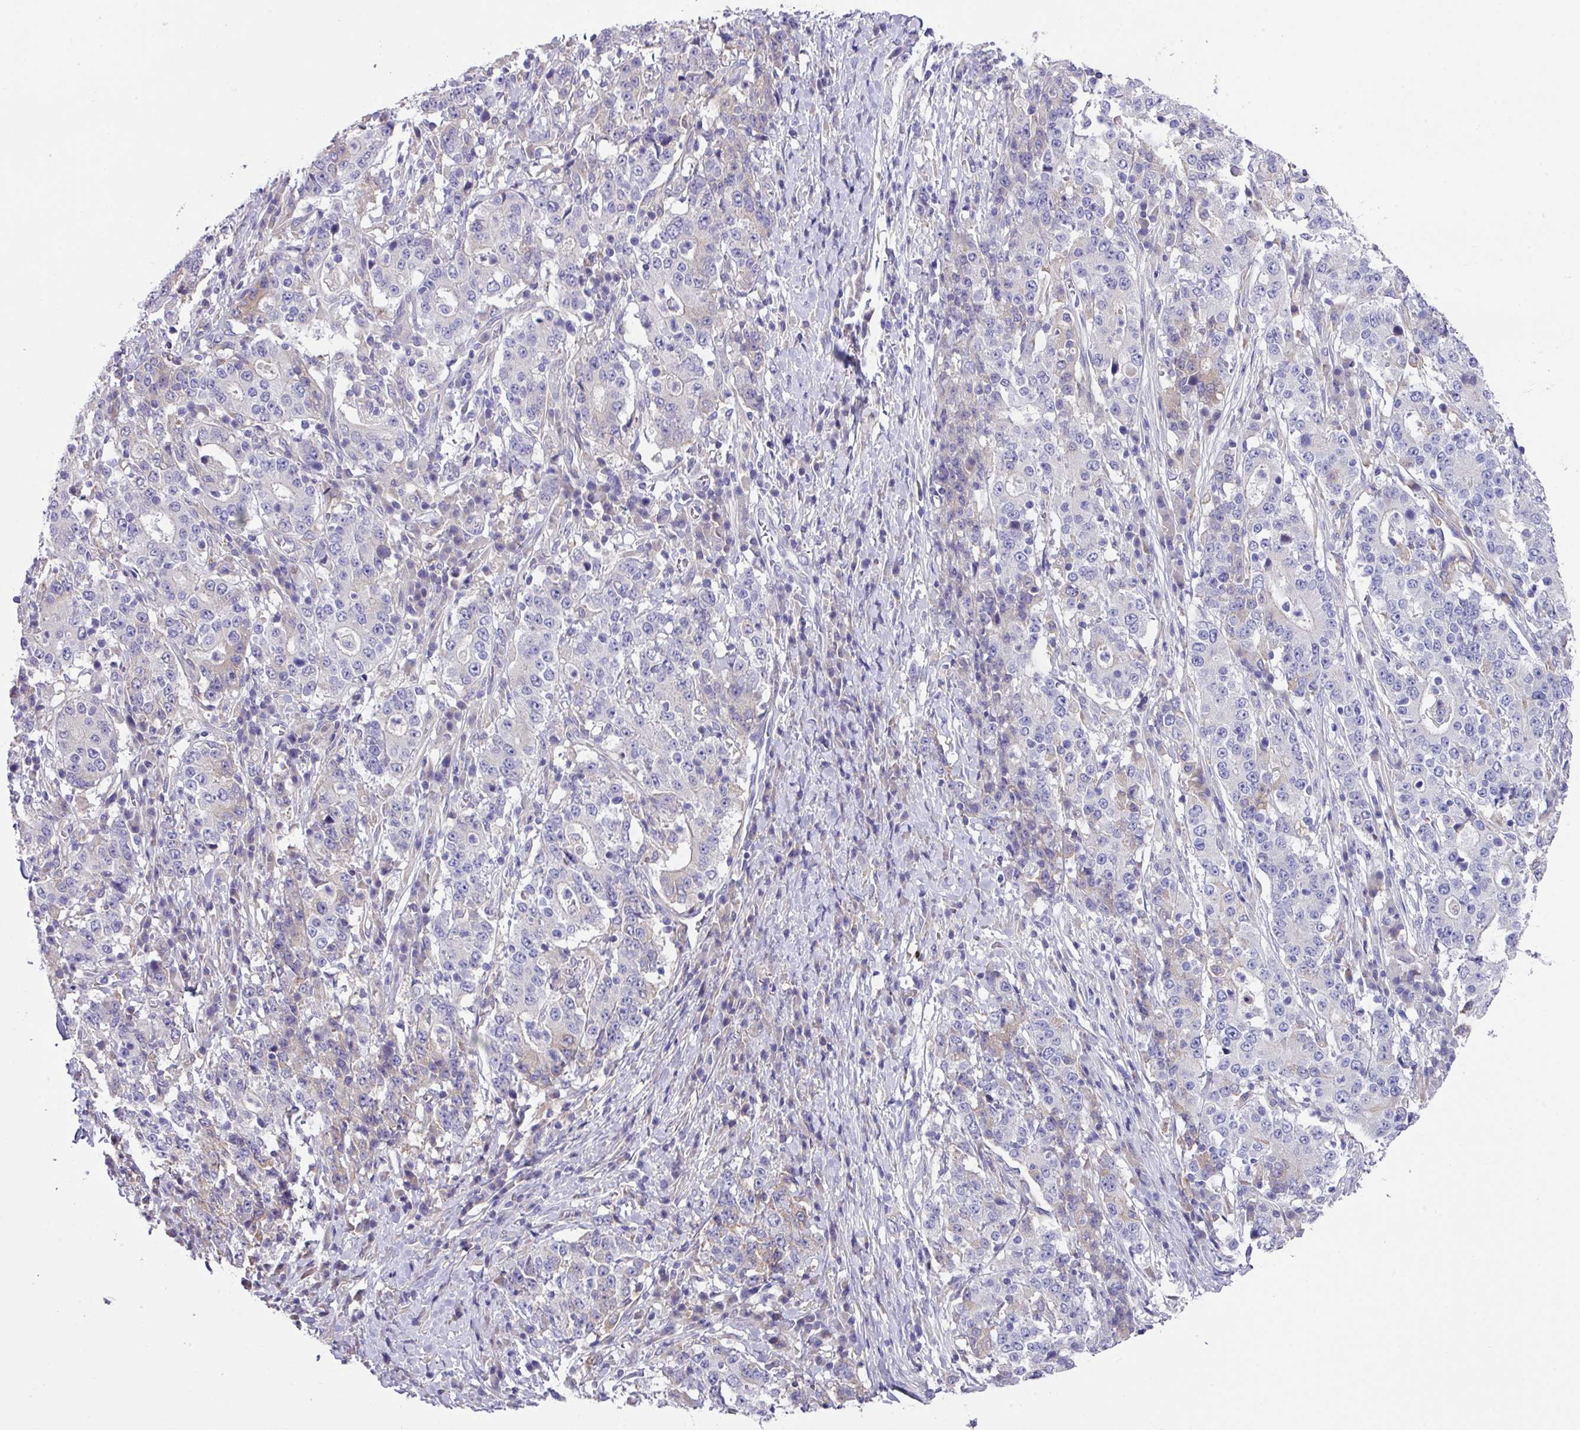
{"staining": {"intensity": "negative", "quantity": "none", "location": "none"}, "tissue": "stomach cancer", "cell_type": "Tumor cells", "image_type": "cancer", "snomed": [{"axis": "morphology", "description": "Normal tissue, NOS"}, {"axis": "morphology", "description": "Adenocarcinoma, NOS"}, {"axis": "topography", "description": "Stomach, upper"}, {"axis": "topography", "description": "Stomach"}], "caption": "The image exhibits no significant positivity in tumor cells of stomach cancer.", "gene": "DNAL1", "patient": {"sex": "male", "age": 59}}